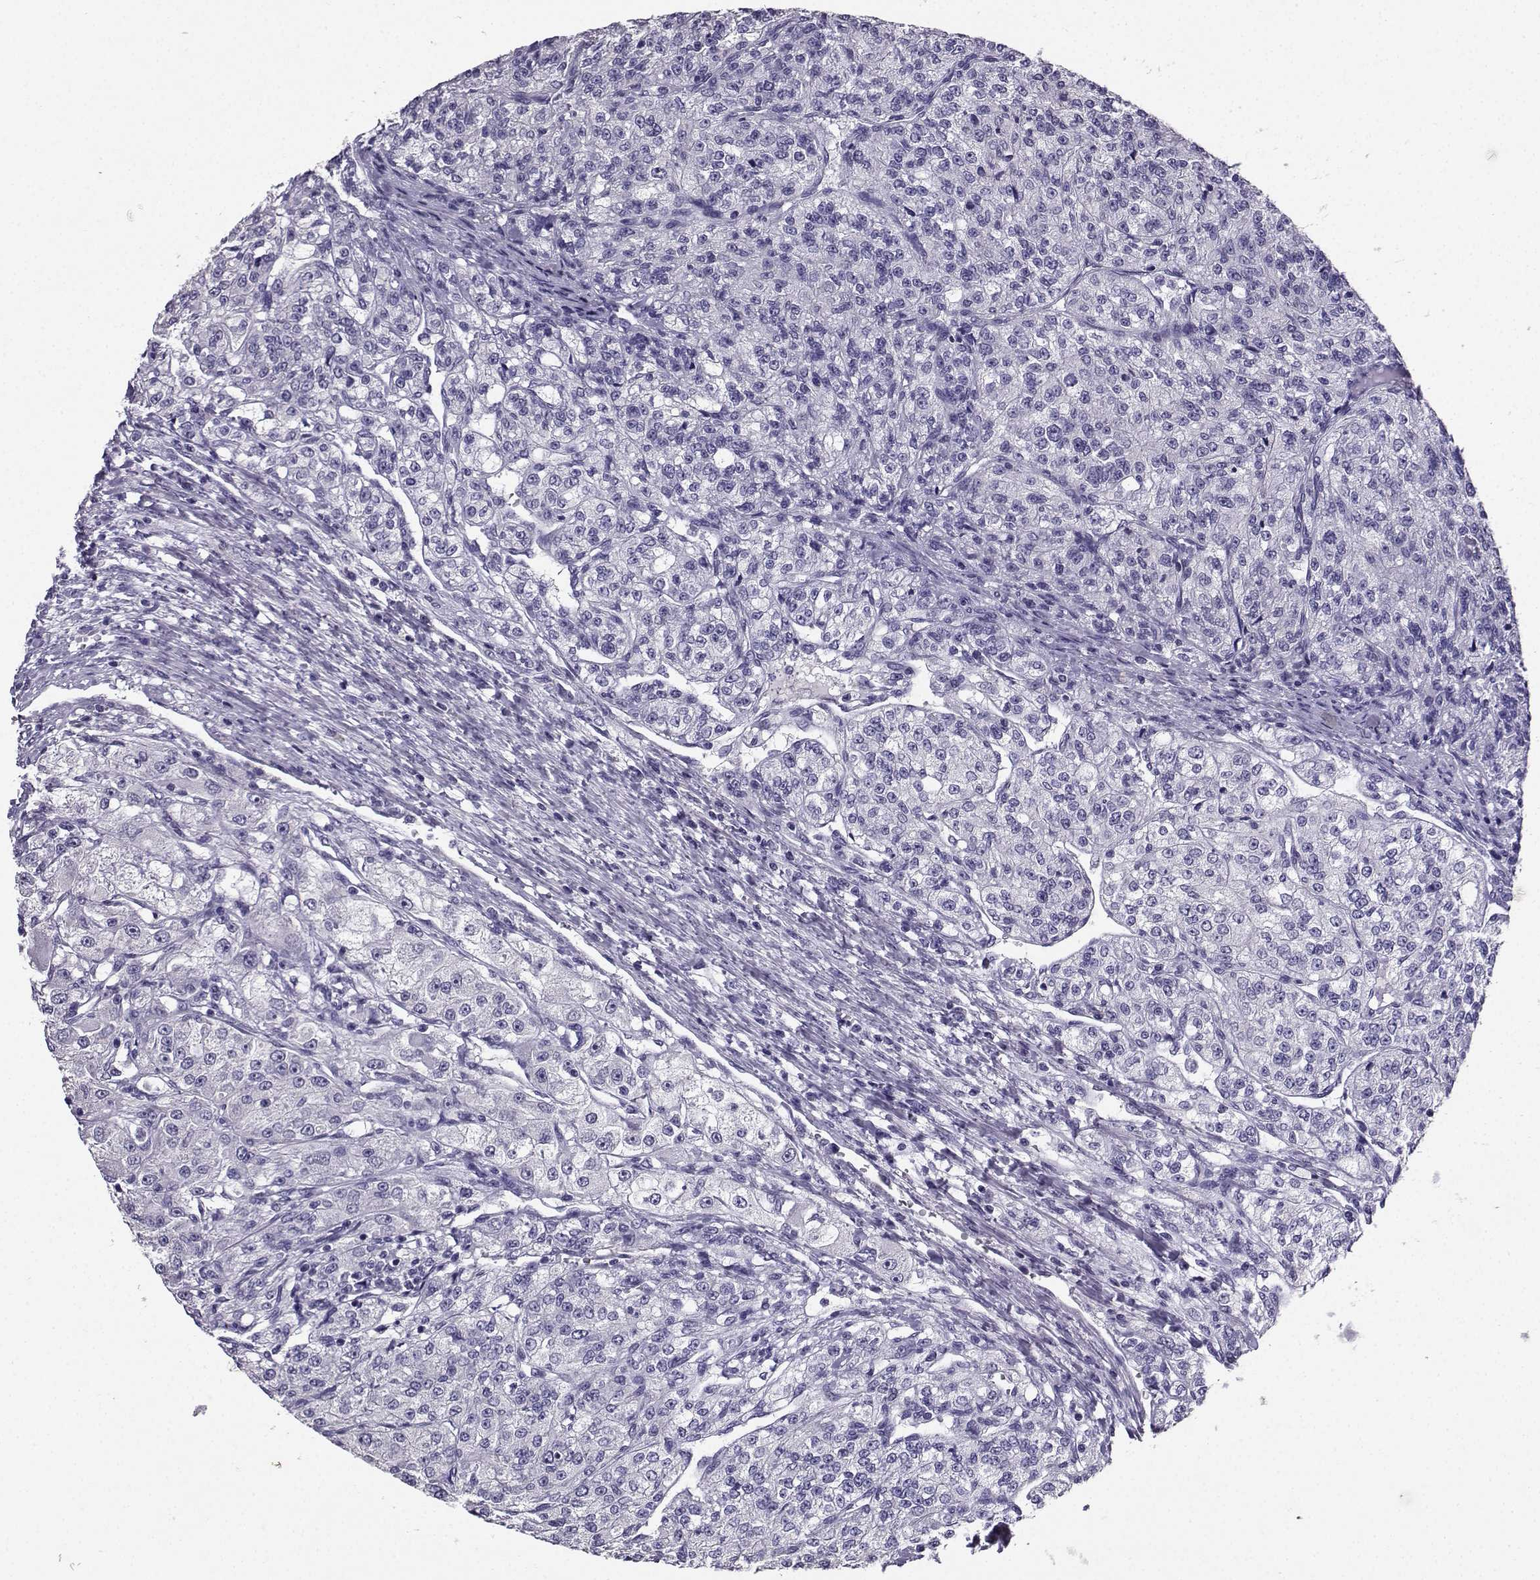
{"staining": {"intensity": "negative", "quantity": "none", "location": "none"}, "tissue": "renal cancer", "cell_type": "Tumor cells", "image_type": "cancer", "snomed": [{"axis": "morphology", "description": "Adenocarcinoma, NOS"}, {"axis": "topography", "description": "Kidney"}], "caption": "Tumor cells show no significant staining in renal cancer (adenocarcinoma).", "gene": "SPAG11B", "patient": {"sex": "female", "age": 63}}